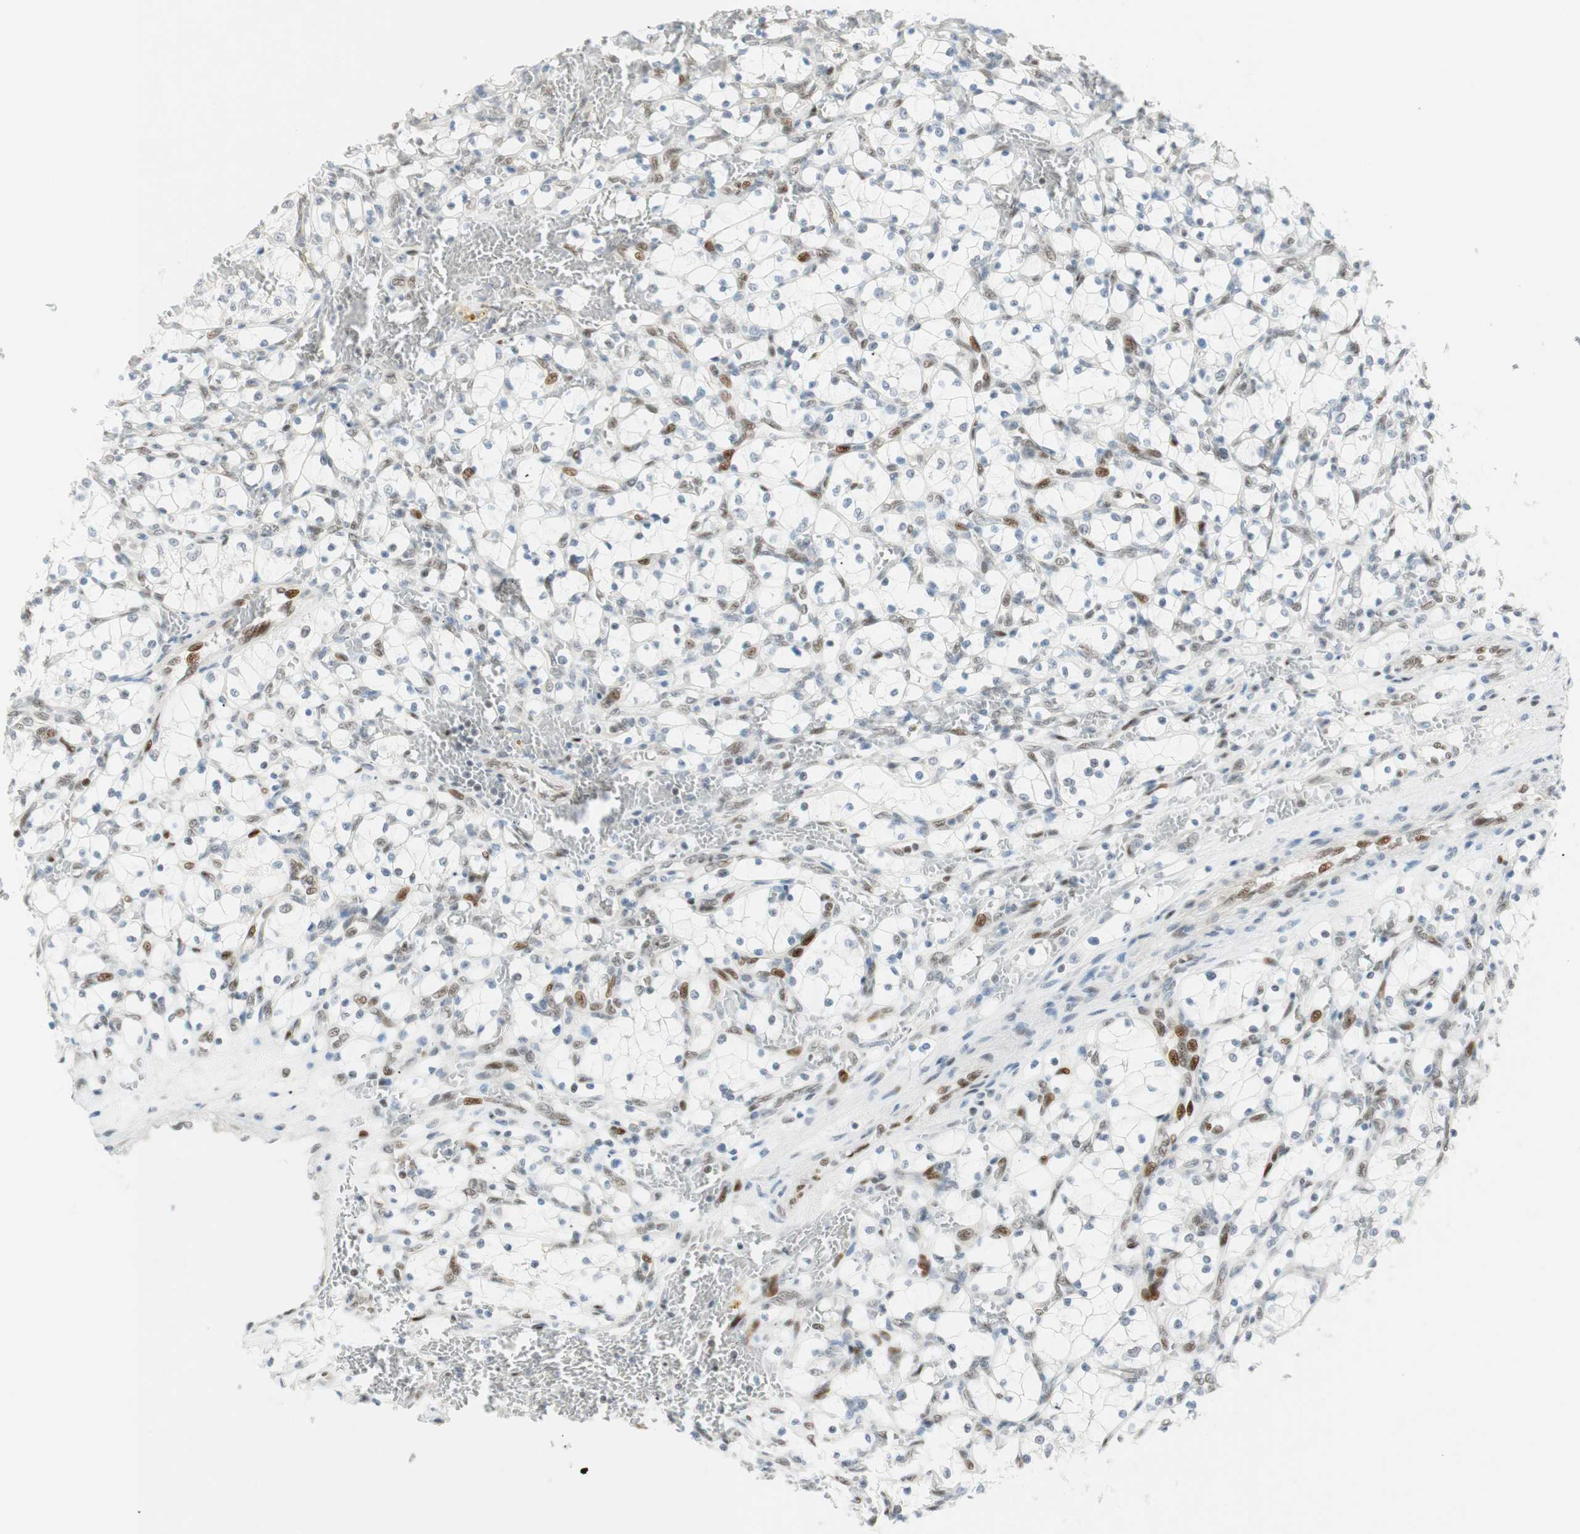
{"staining": {"intensity": "negative", "quantity": "none", "location": "none"}, "tissue": "renal cancer", "cell_type": "Tumor cells", "image_type": "cancer", "snomed": [{"axis": "morphology", "description": "Adenocarcinoma, NOS"}, {"axis": "topography", "description": "Kidney"}], "caption": "Immunohistochemical staining of renal adenocarcinoma reveals no significant expression in tumor cells.", "gene": "MSX2", "patient": {"sex": "female", "age": 69}}